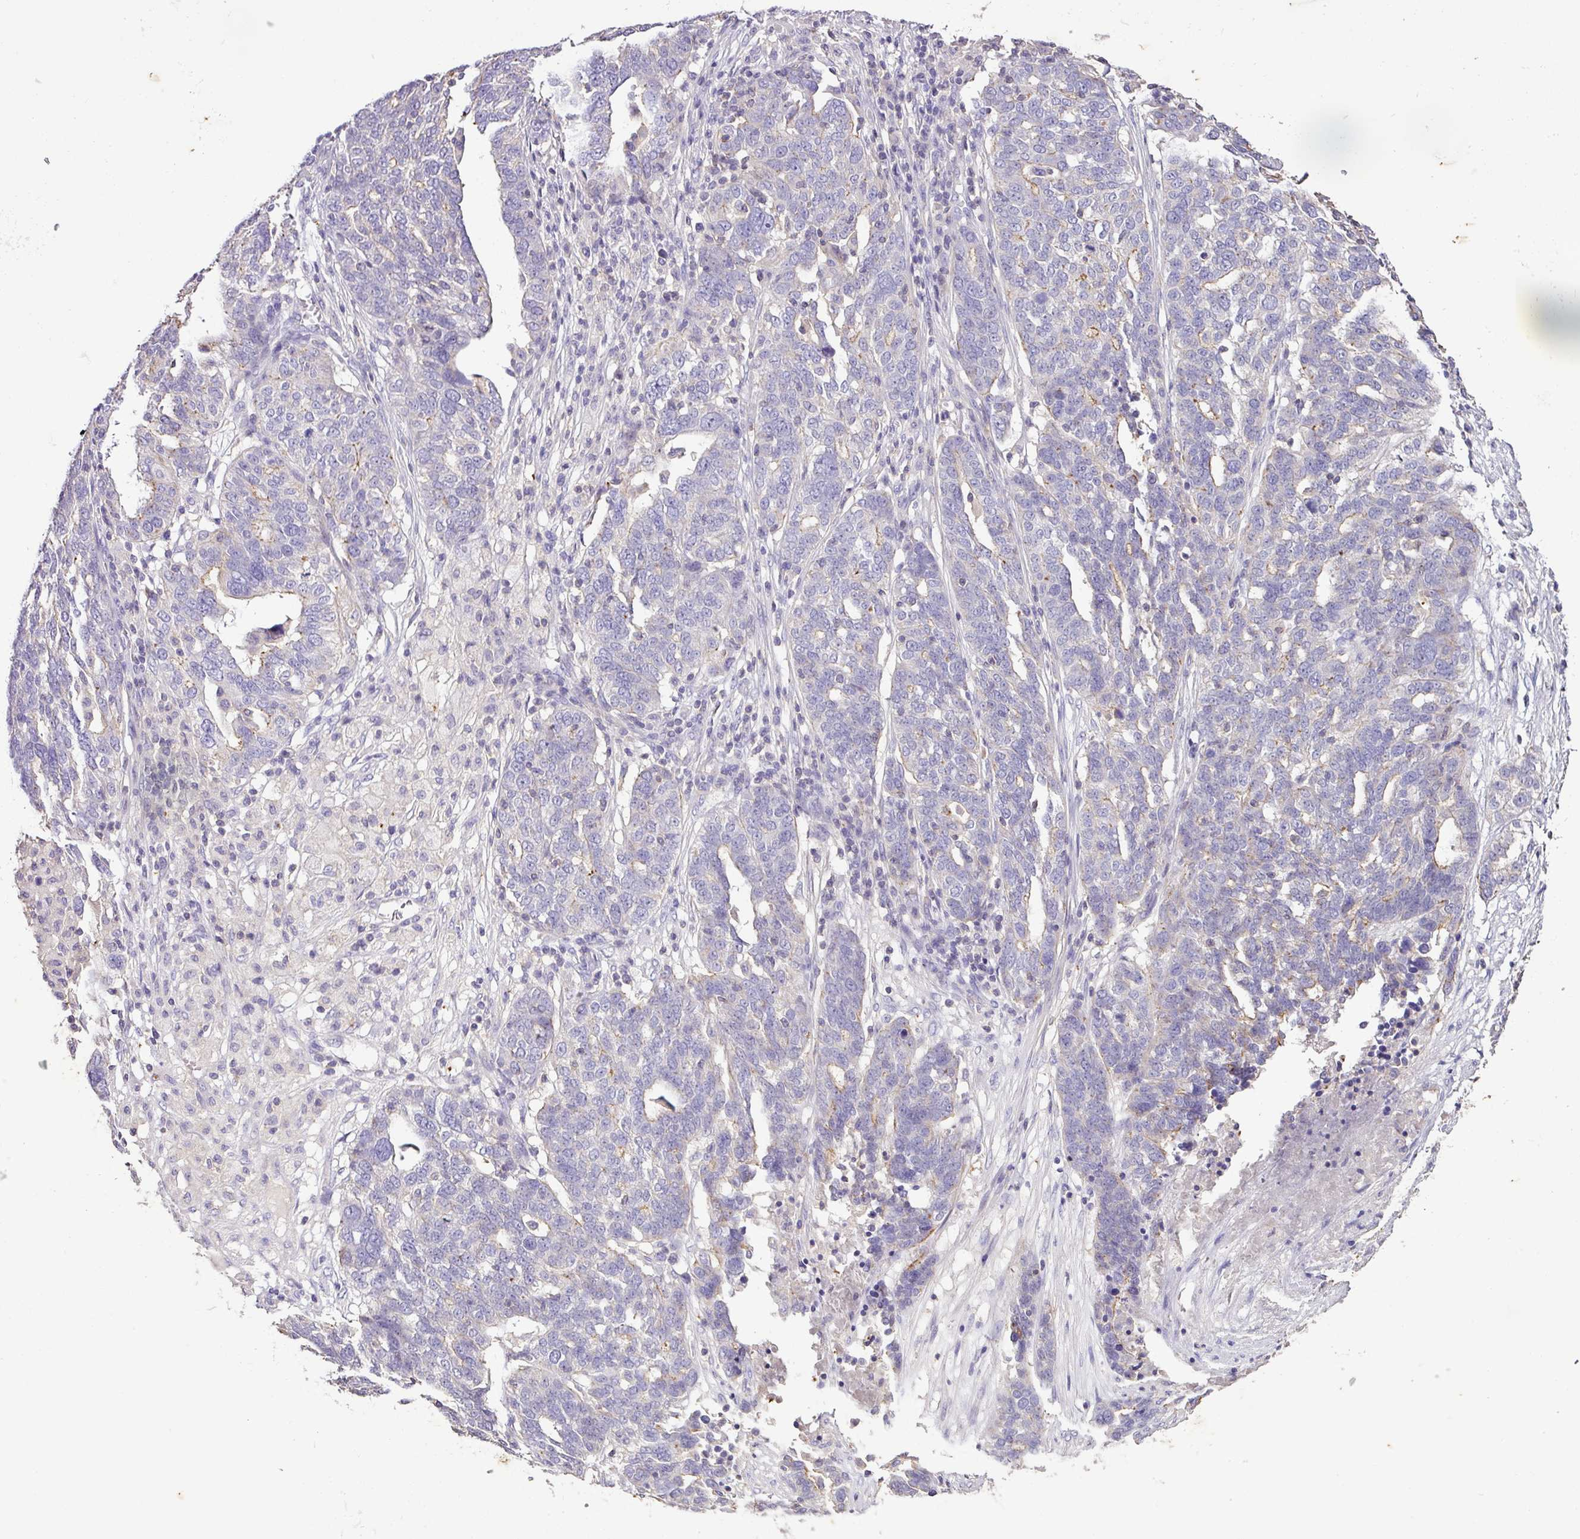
{"staining": {"intensity": "negative", "quantity": "none", "location": "none"}, "tissue": "ovarian cancer", "cell_type": "Tumor cells", "image_type": "cancer", "snomed": [{"axis": "morphology", "description": "Cystadenocarcinoma, serous, NOS"}, {"axis": "topography", "description": "Ovary"}], "caption": "Serous cystadenocarcinoma (ovarian) stained for a protein using immunohistochemistry (IHC) demonstrates no positivity tumor cells.", "gene": "AGR3", "patient": {"sex": "female", "age": 59}}